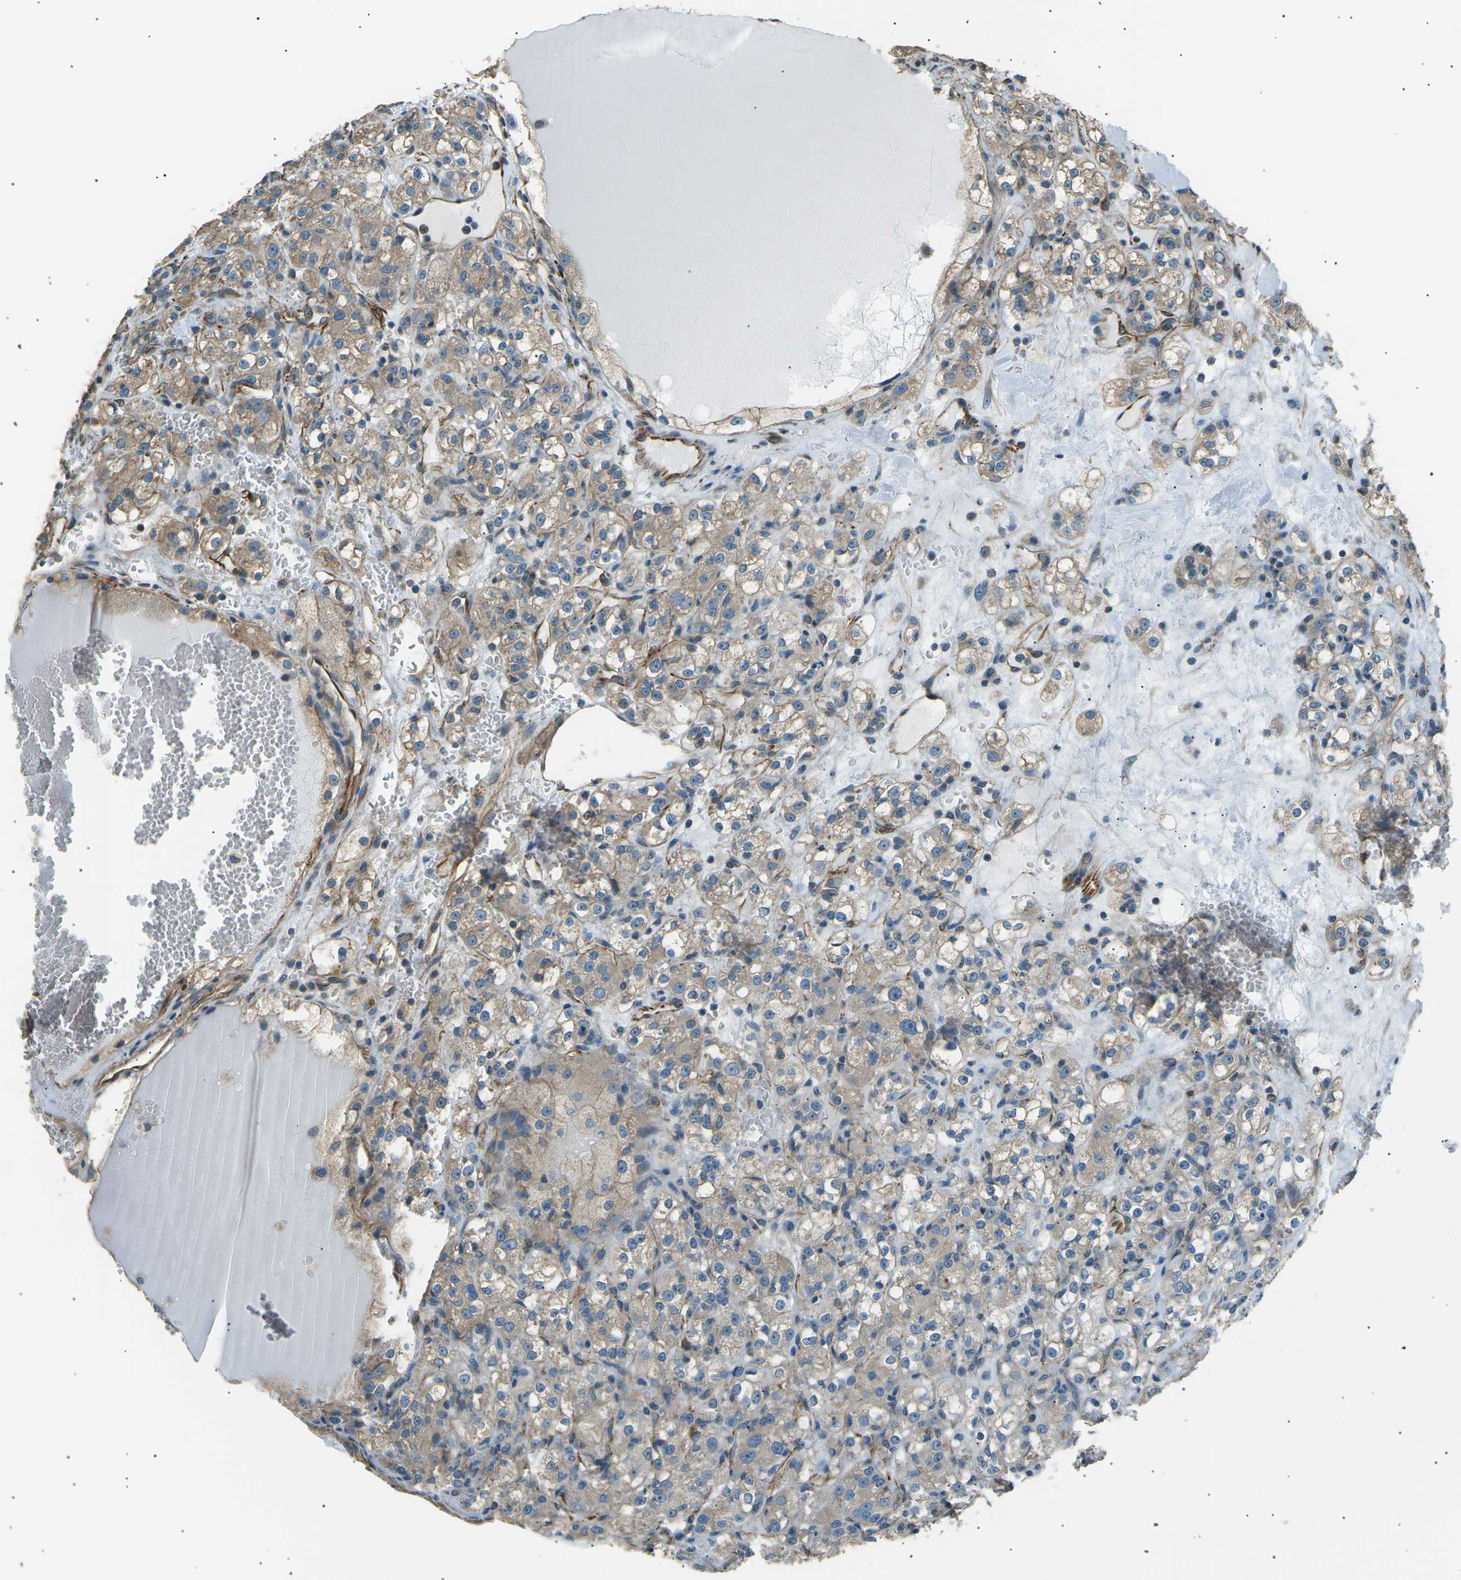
{"staining": {"intensity": "moderate", "quantity": ">75%", "location": "cytoplasmic/membranous"}, "tissue": "renal cancer", "cell_type": "Tumor cells", "image_type": "cancer", "snomed": [{"axis": "morphology", "description": "Normal tissue, NOS"}, {"axis": "morphology", "description": "Adenocarcinoma, NOS"}, {"axis": "topography", "description": "Kidney"}], "caption": "There is medium levels of moderate cytoplasmic/membranous expression in tumor cells of renal cancer, as demonstrated by immunohistochemical staining (brown color).", "gene": "SLK", "patient": {"sex": "male", "age": 61}}